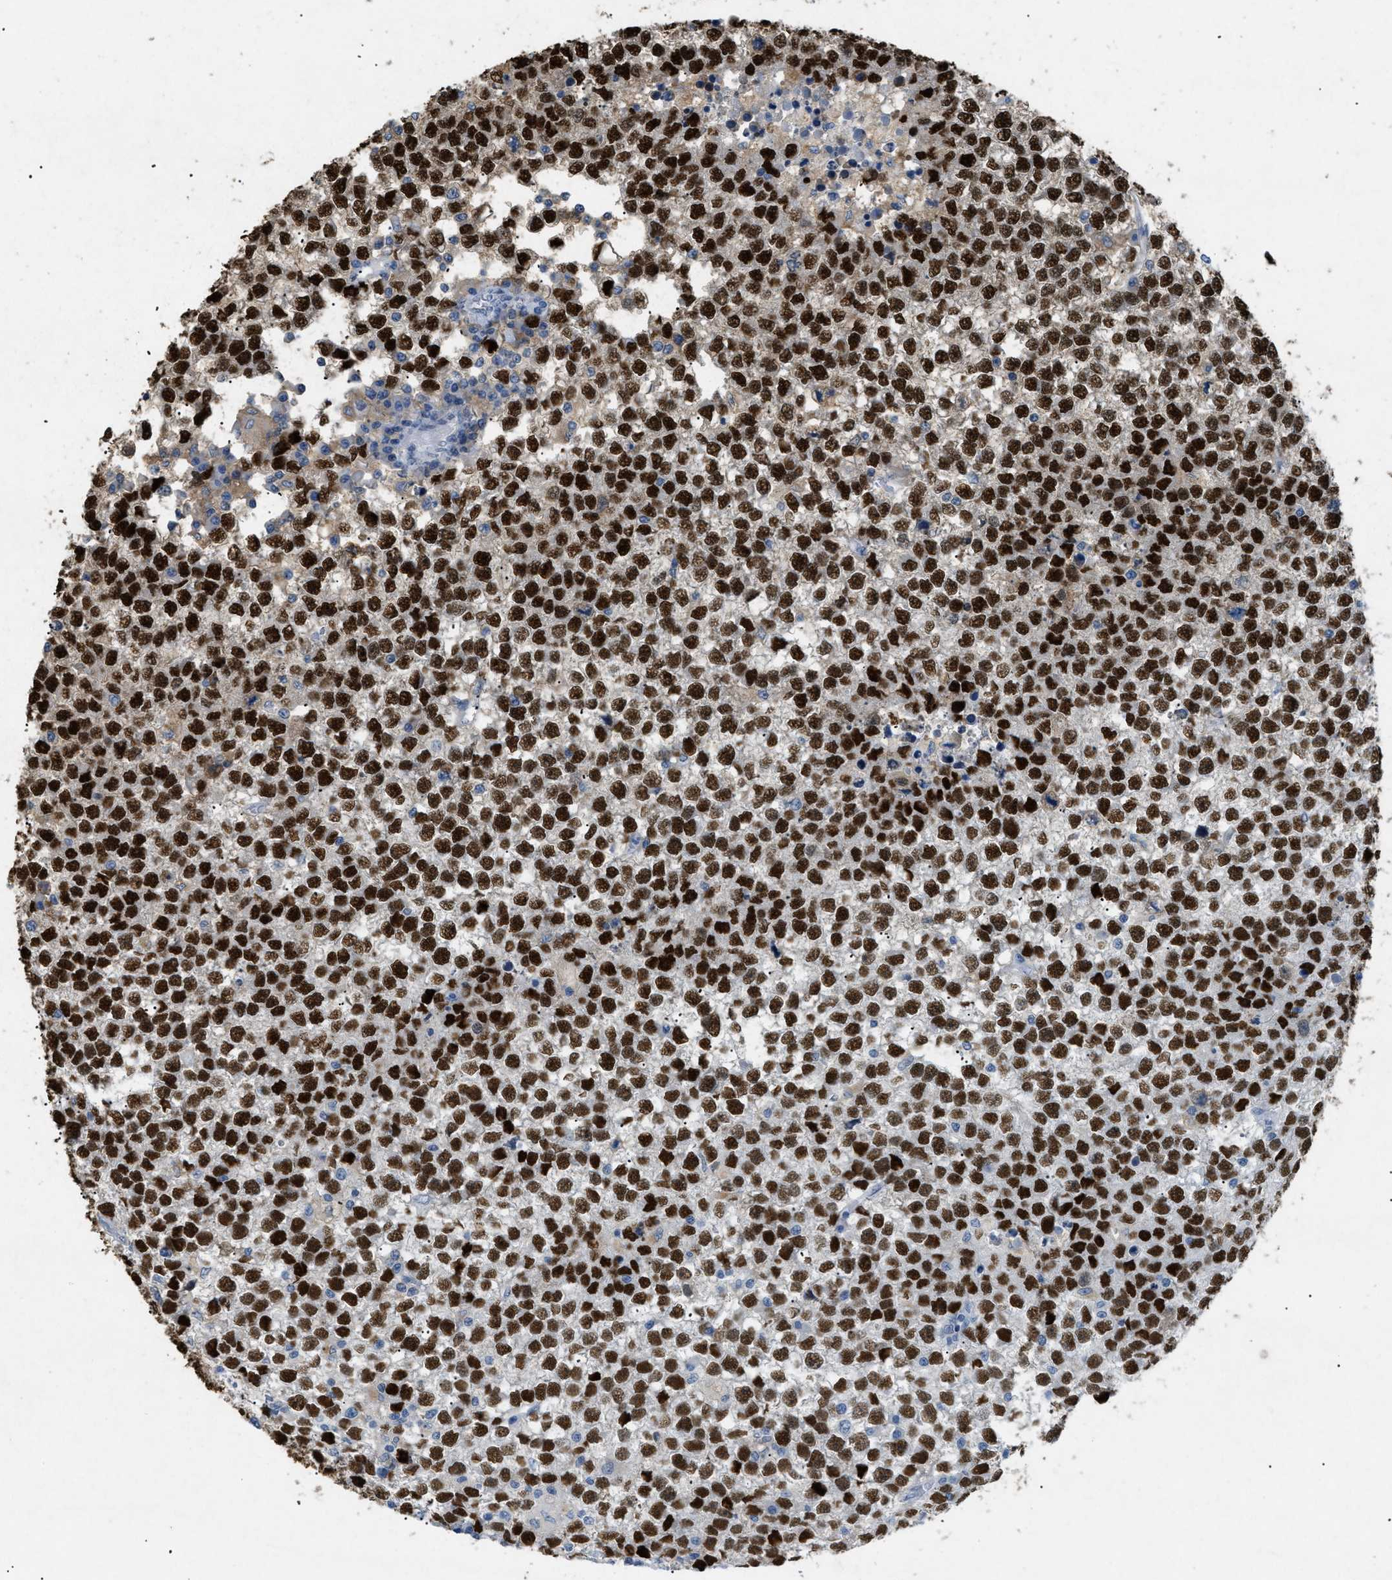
{"staining": {"intensity": "strong", "quantity": ">75%", "location": "nuclear"}, "tissue": "testis cancer", "cell_type": "Tumor cells", "image_type": "cancer", "snomed": [{"axis": "morphology", "description": "Seminoma, NOS"}, {"axis": "topography", "description": "Testis"}], "caption": "Protein staining of testis seminoma tissue reveals strong nuclear staining in about >75% of tumor cells.", "gene": "TASOR", "patient": {"sex": "male", "age": 65}}